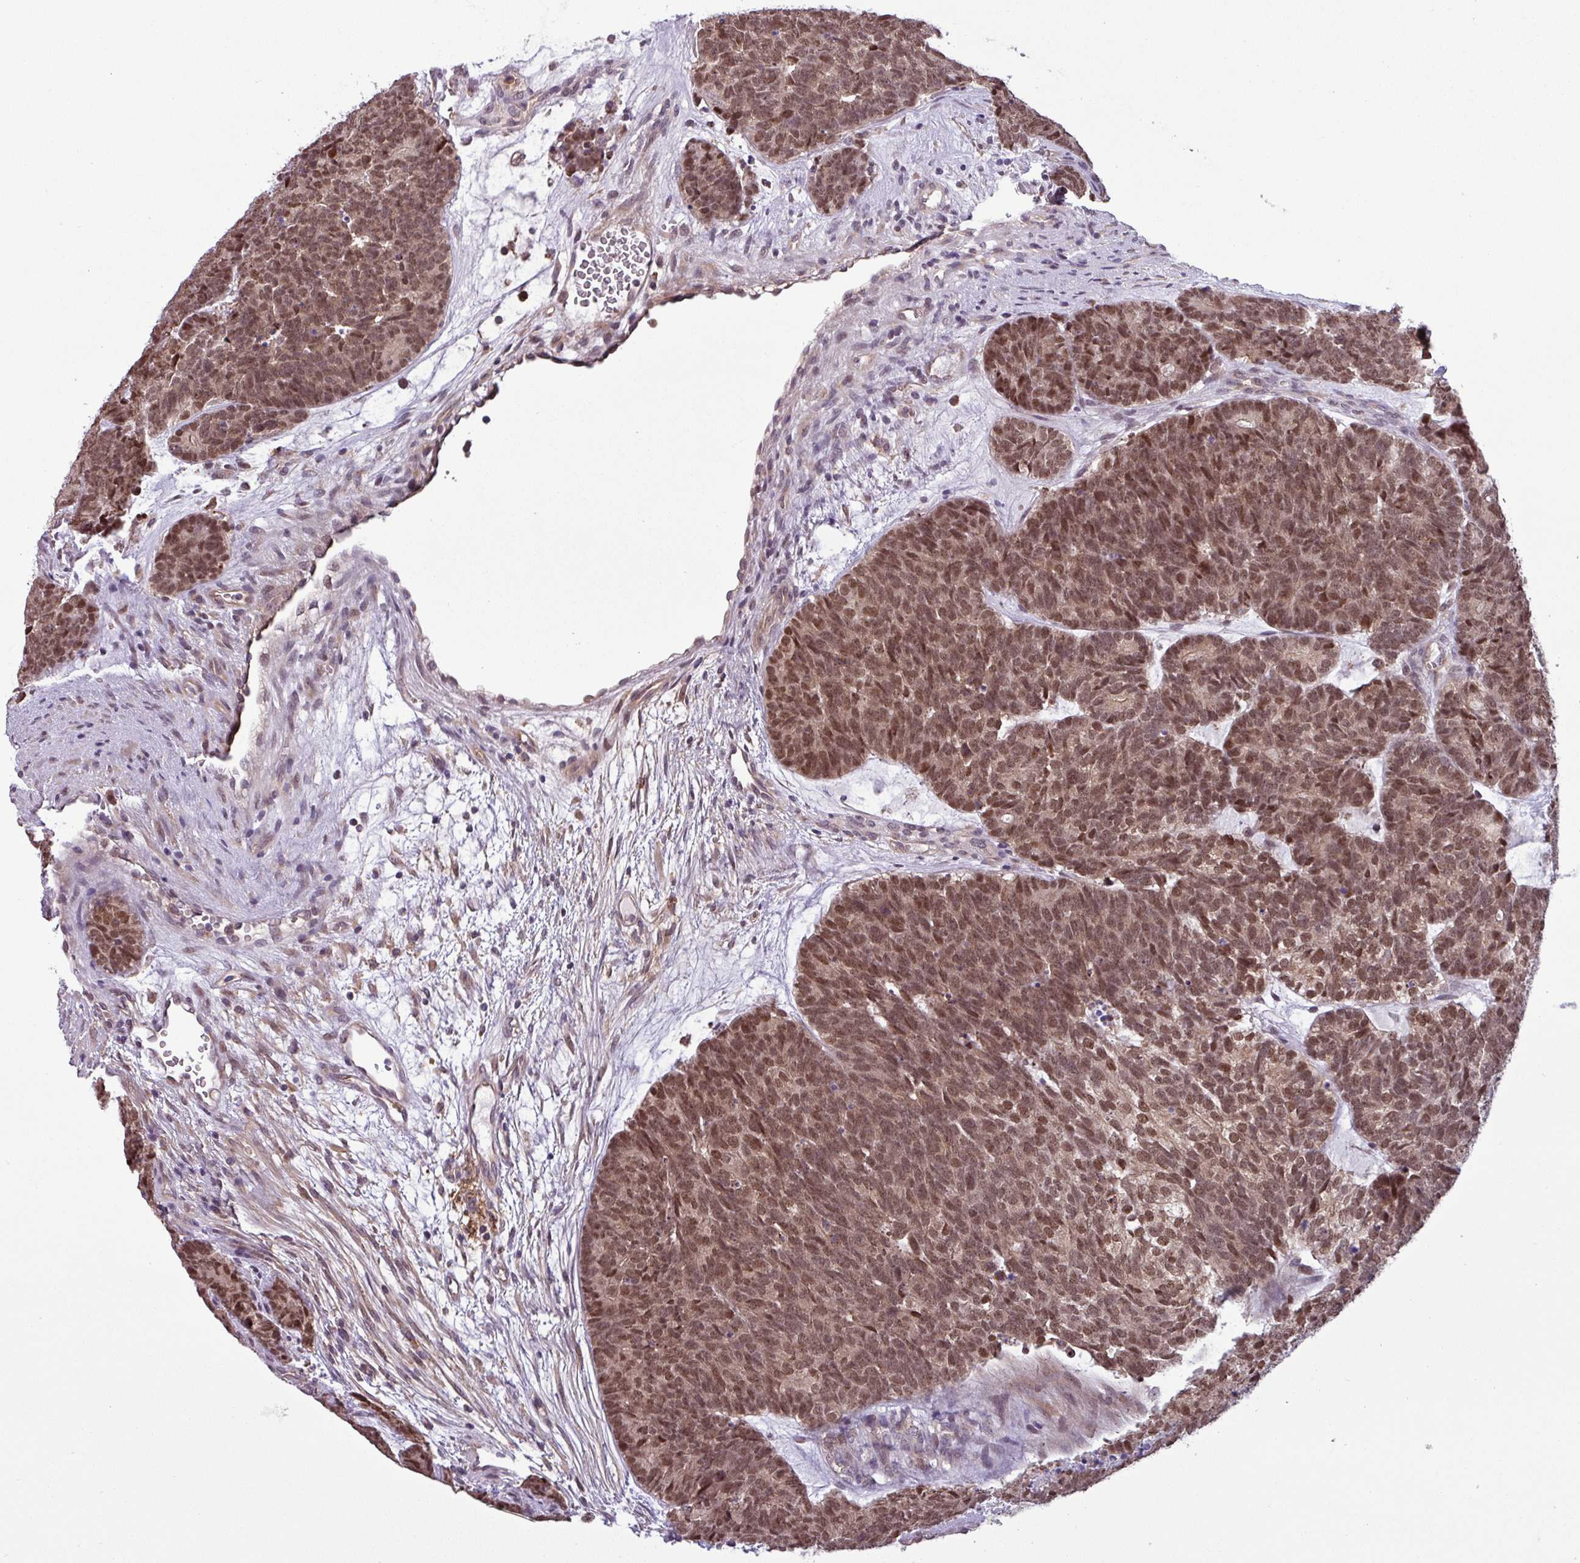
{"staining": {"intensity": "moderate", "quantity": ">75%", "location": "cytoplasmic/membranous,nuclear"}, "tissue": "head and neck cancer", "cell_type": "Tumor cells", "image_type": "cancer", "snomed": [{"axis": "morphology", "description": "Adenocarcinoma, NOS"}, {"axis": "topography", "description": "Head-Neck"}], "caption": "A histopathology image of head and neck cancer stained for a protein demonstrates moderate cytoplasmic/membranous and nuclear brown staining in tumor cells. The protein of interest is shown in brown color, while the nuclei are stained blue.", "gene": "NPFFR1", "patient": {"sex": "female", "age": 81}}